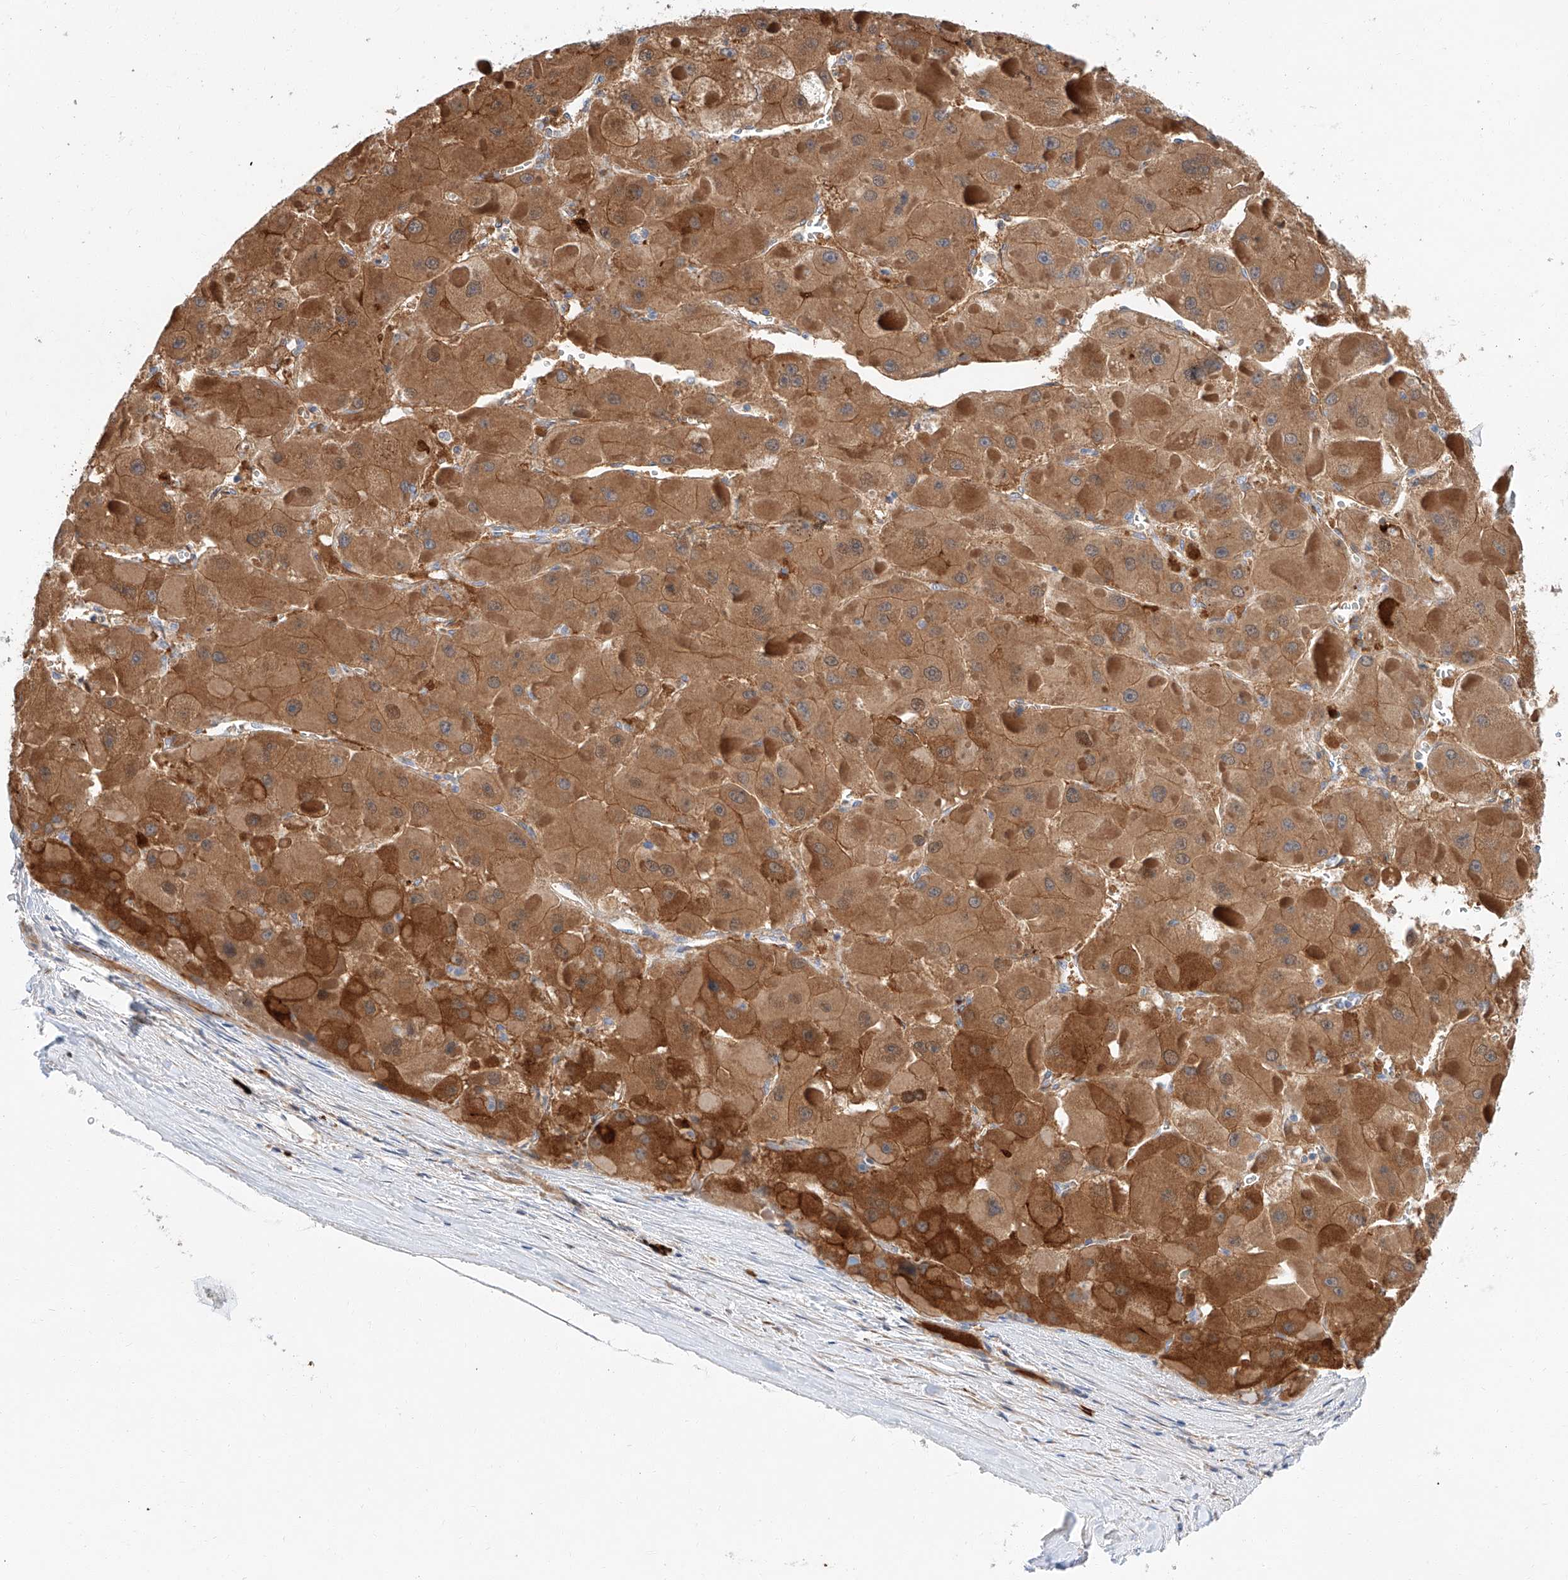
{"staining": {"intensity": "strong", "quantity": ">75%", "location": "cytoplasmic/membranous"}, "tissue": "liver cancer", "cell_type": "Tumor cells", "image_type": "cancer", "snomed": [{"axis": "morphology", "description": "Carcinoma, Hepatocellular, NOS"}, {"axis": "topography", "description": "Liver"}], "caption": "Liver cancer (hepatocellular carcinoma) stained with a brown dye demonstrates strong cytoplasmic/membranous positive expression in approximately >75% of tumor cells.", "gene": "GLMN", "patient": {"sex": "female", "age": 73}}